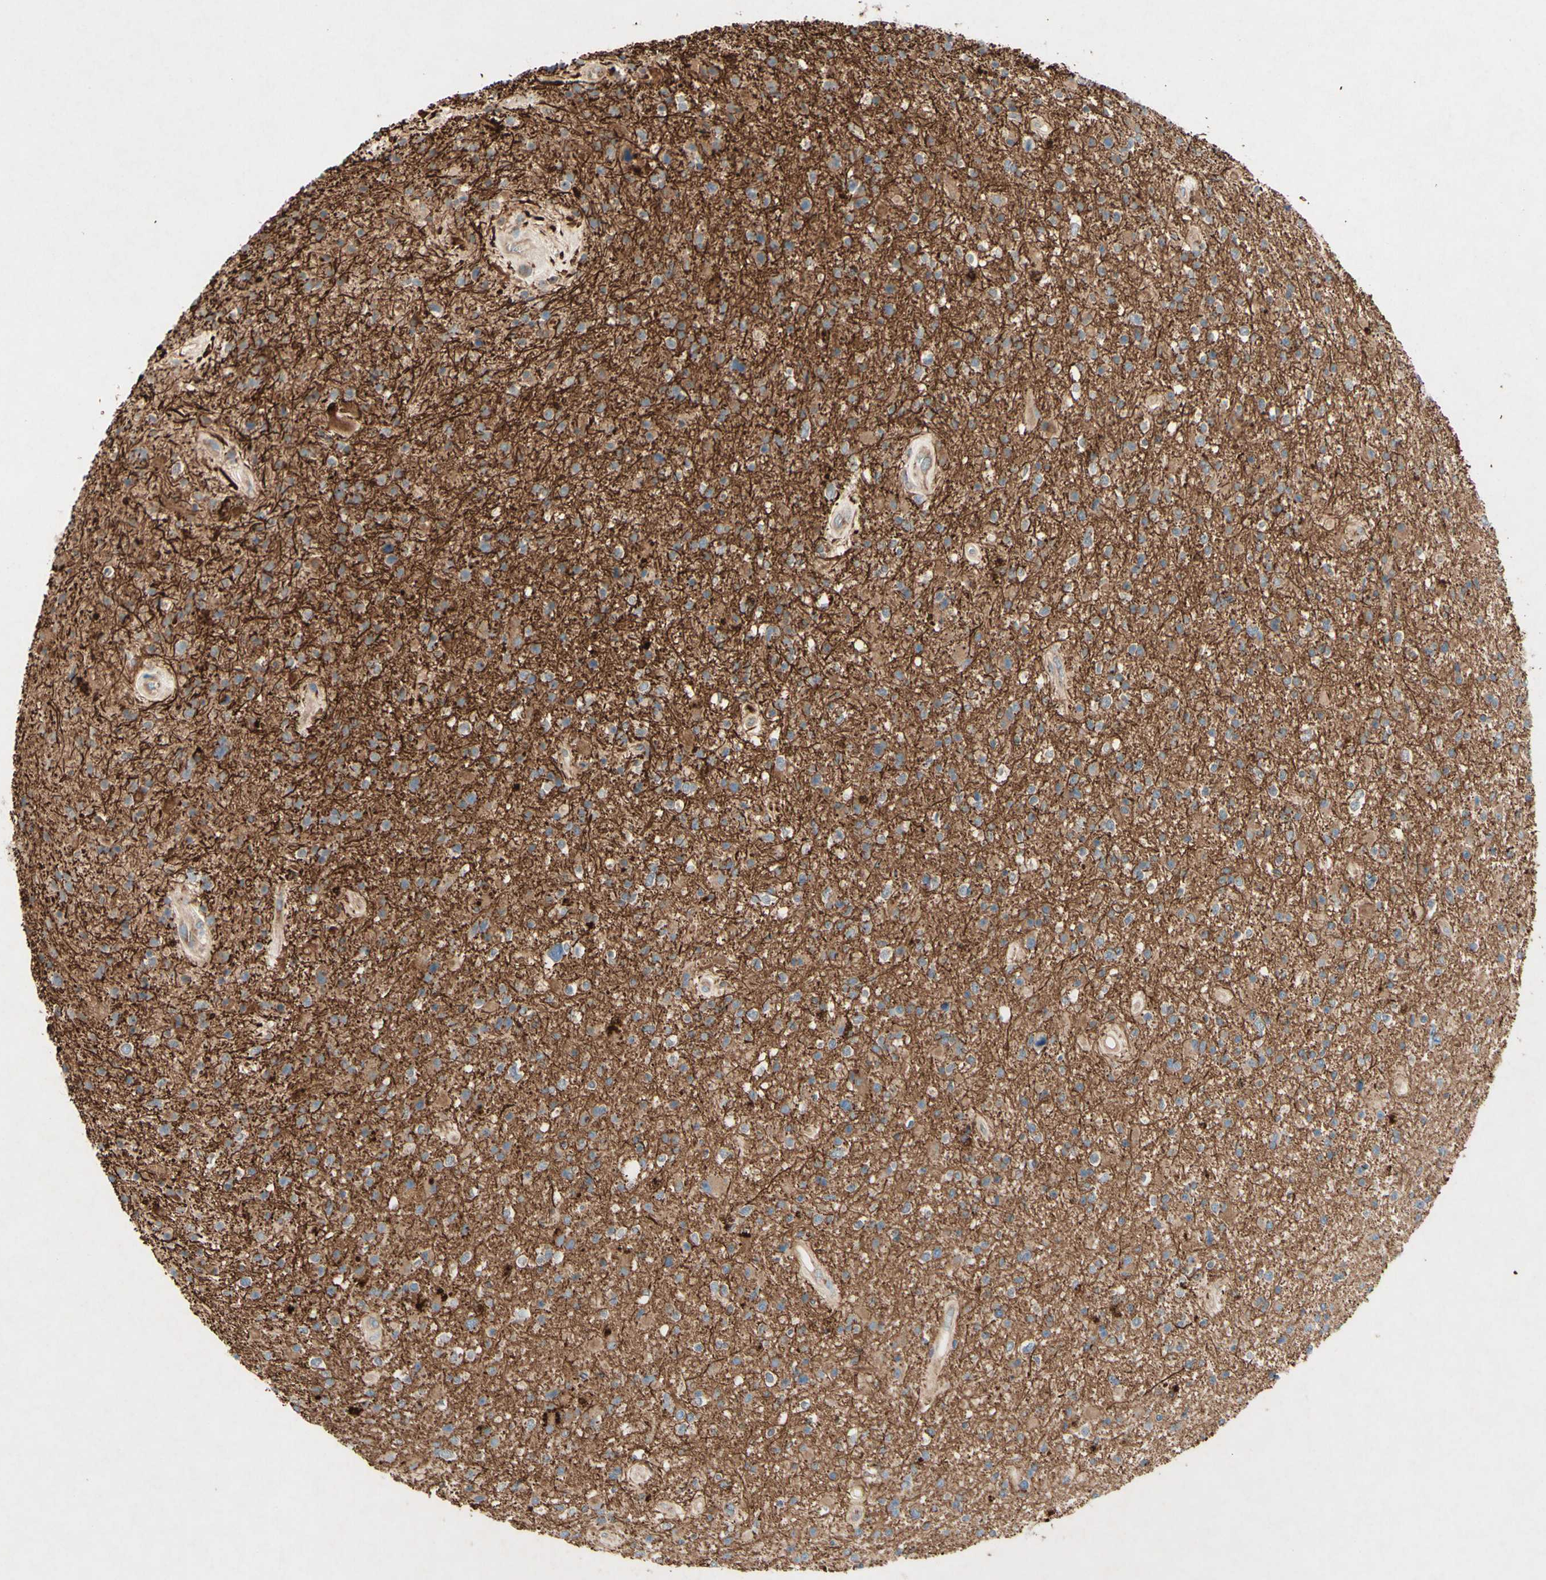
{"staining": {"intensity": "weak", "quantity": ">75%", "location": "cytoplasmic/membranous"}, "tissue": "glioma", "cell_type": "Tumor cells", "image_type": "cancer", "snomed": [{"axis": "morphology", "description": "Glioma, malignant, High grade"}, {"axis": "topography", "description": "Brain"}], "caption": "There is low levels of weak cytoplasmic/membranous expression in tumor cells of glioma, as demonstrated by immunohistochemical staining (brown color).", "gene": "MTM1", "patient": {"sex": "male", "age": 33}}